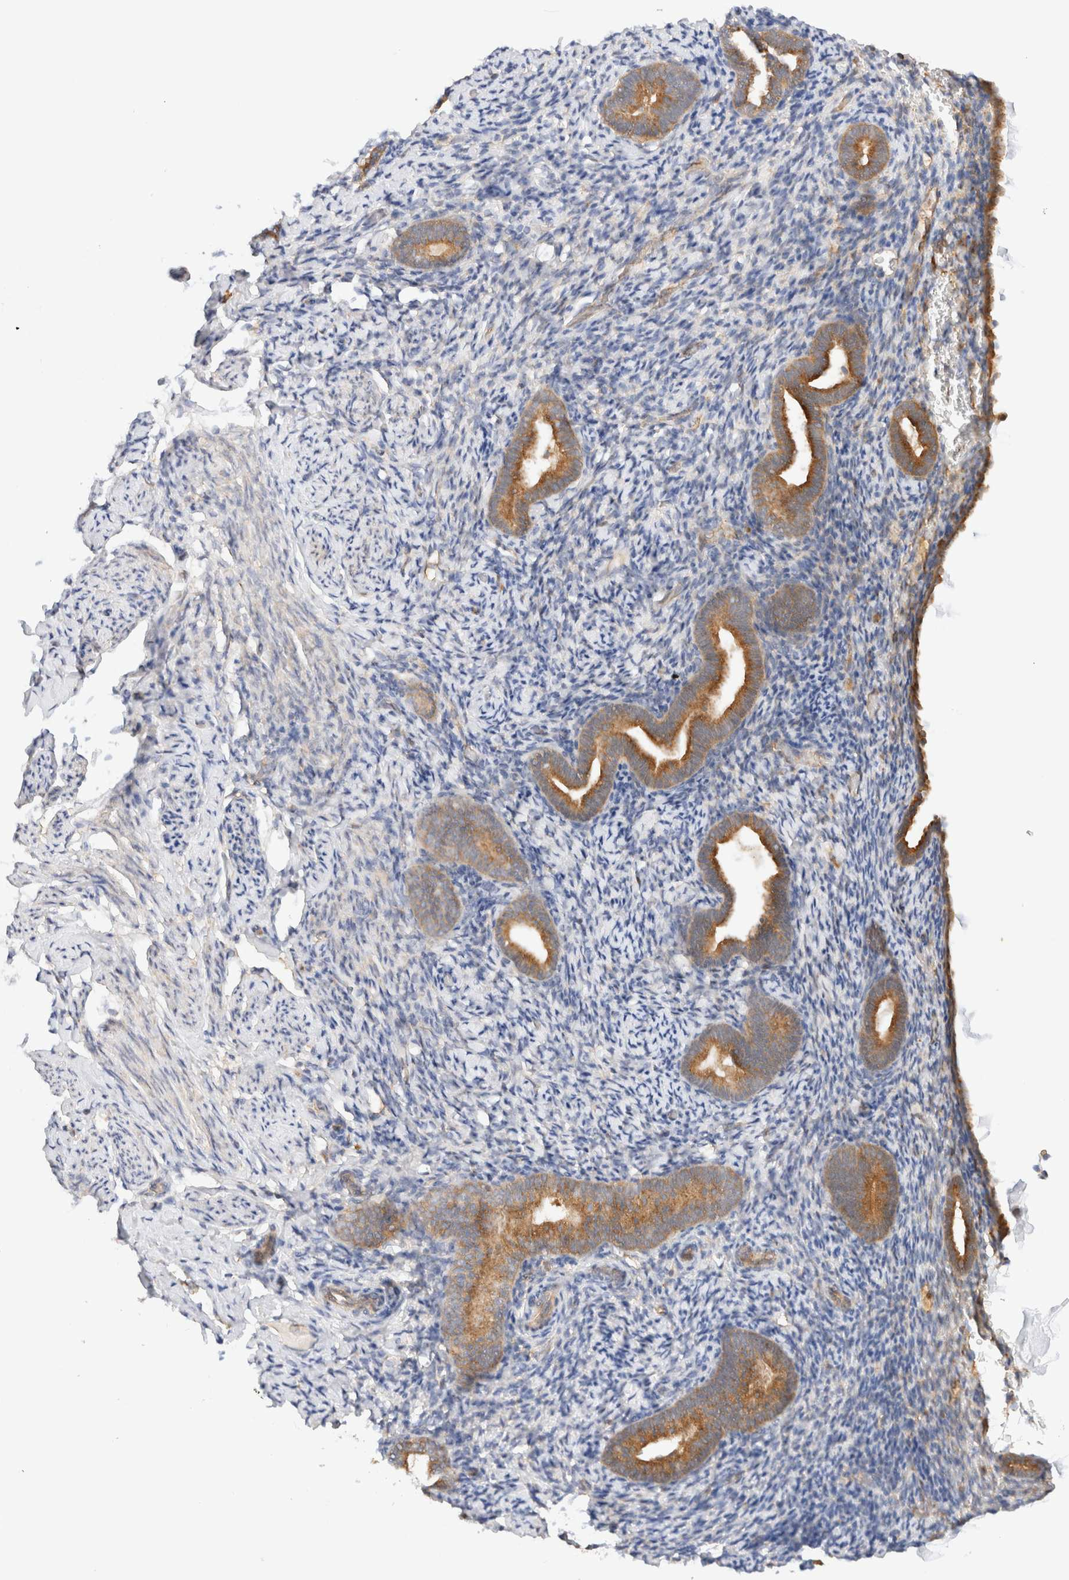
{"staining": {"intensity": "weak", "quantity": "25%-75%", "location": "cytoplasmic/membranous"}, "tissue": "endometrium", "cell_type": "Cells in endometrial stroma", "image_type": "normal", "snomed": [{"axis": "morphology", "description": "Normal tissue, NOS"}, {"axis": "topography", "description": "Endometrium"}], "caption": "IHC histopathology image of normal endometrium stained for a protein (brown), which displays low levels of weak cytoplasmic/membranous expression in about 25%-75% of cells in endometrial stroma.", "gene": "RABEP1", "patient": {"sex": "female", "age": 51}}